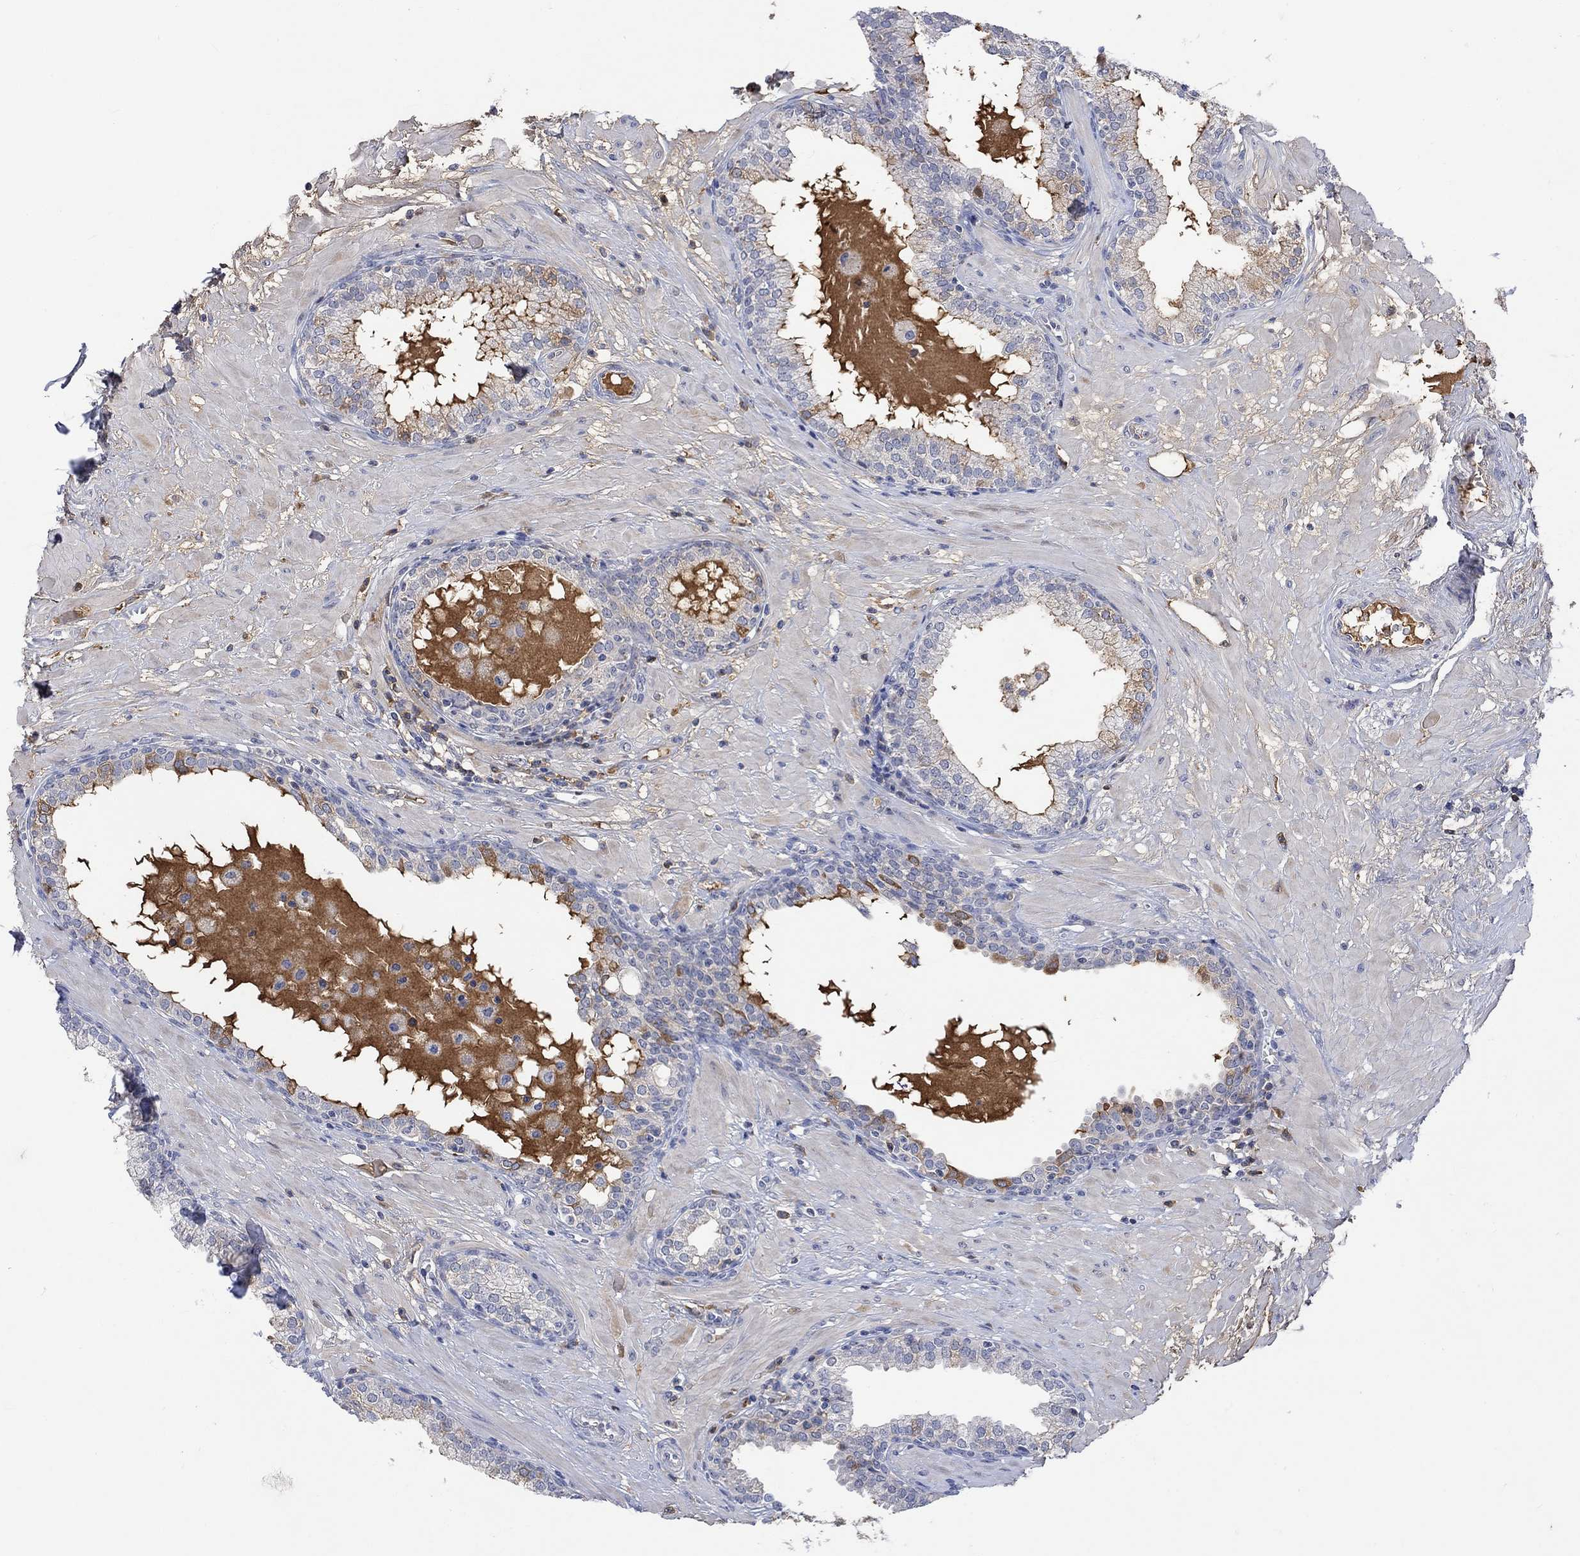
{"staining": {"intensity": "negative", "quantity": "none", "location": "none"}, "tissue": "prostate", "cell_type": "Glandular cells", "image_type": "normal", "snomed": [{"axis": "morphology", "description": "Normal tissue, NOS"}, {"axis": "topography", "description": "Prostate"}], "caption": "Micrograph shows no protein staining in glandular cells of unremarkable prostate.", "gene": "MSTN", "patient": {"sex": "male", "age": 64}}